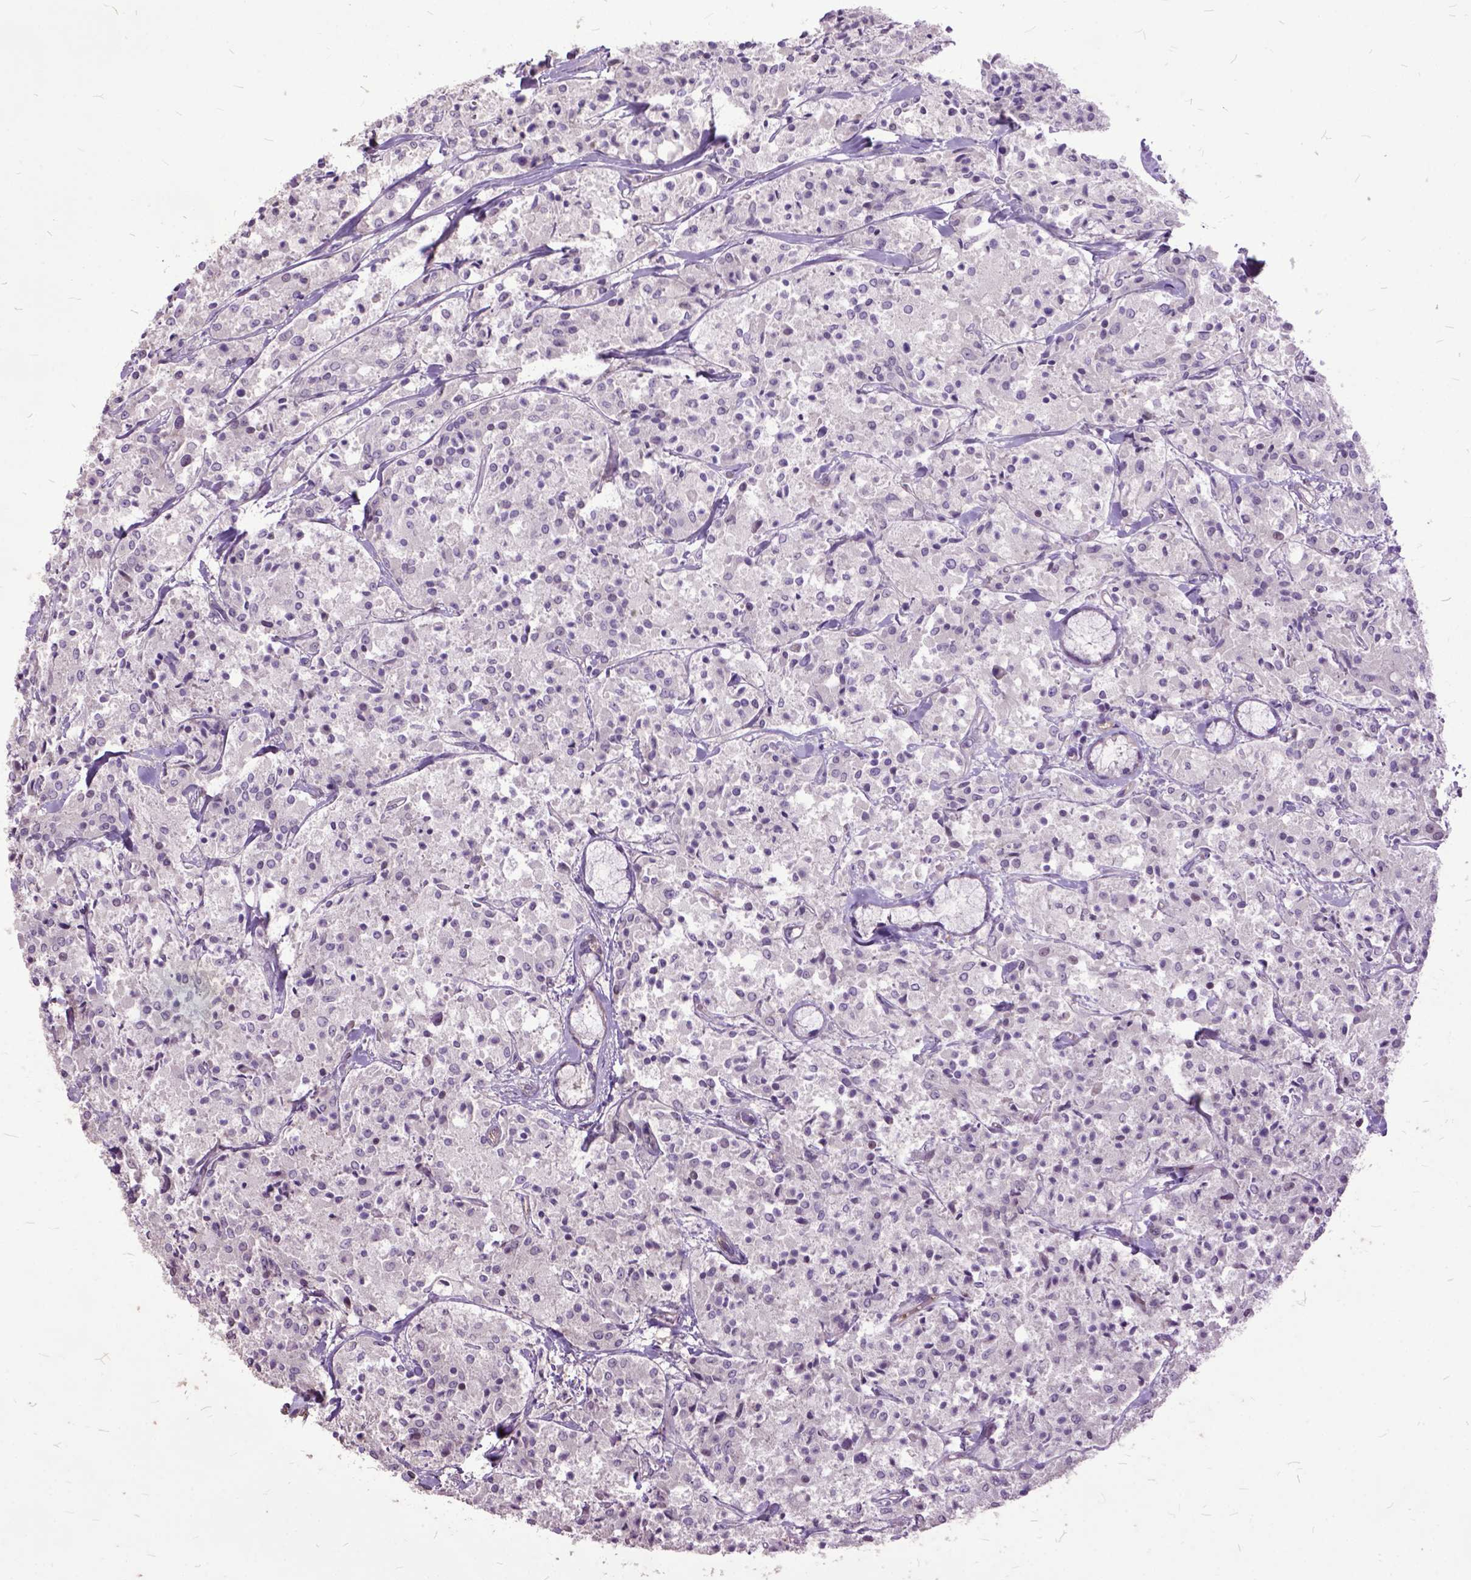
{"staining": {"intensity": "negative", "quantity": "none", "location": "none"}, "tissue": "carcinoid", "cell_type": "Tumor cells", "image_type": "cancer", "snomed": [{"axis": "morphology", "description": "Carcinoid, malignant, NOS"}, {"axis": "topography", "description": "Lung"}], "caption": "Immunohistochemistry (IHC) histopathology image of neoplastic tissue: human carcinoid stained with DAB demonstrates no significant protein positivity in tumor cells.", "gene": "AREG", "patient": {"sex": "male", "age": 71}}